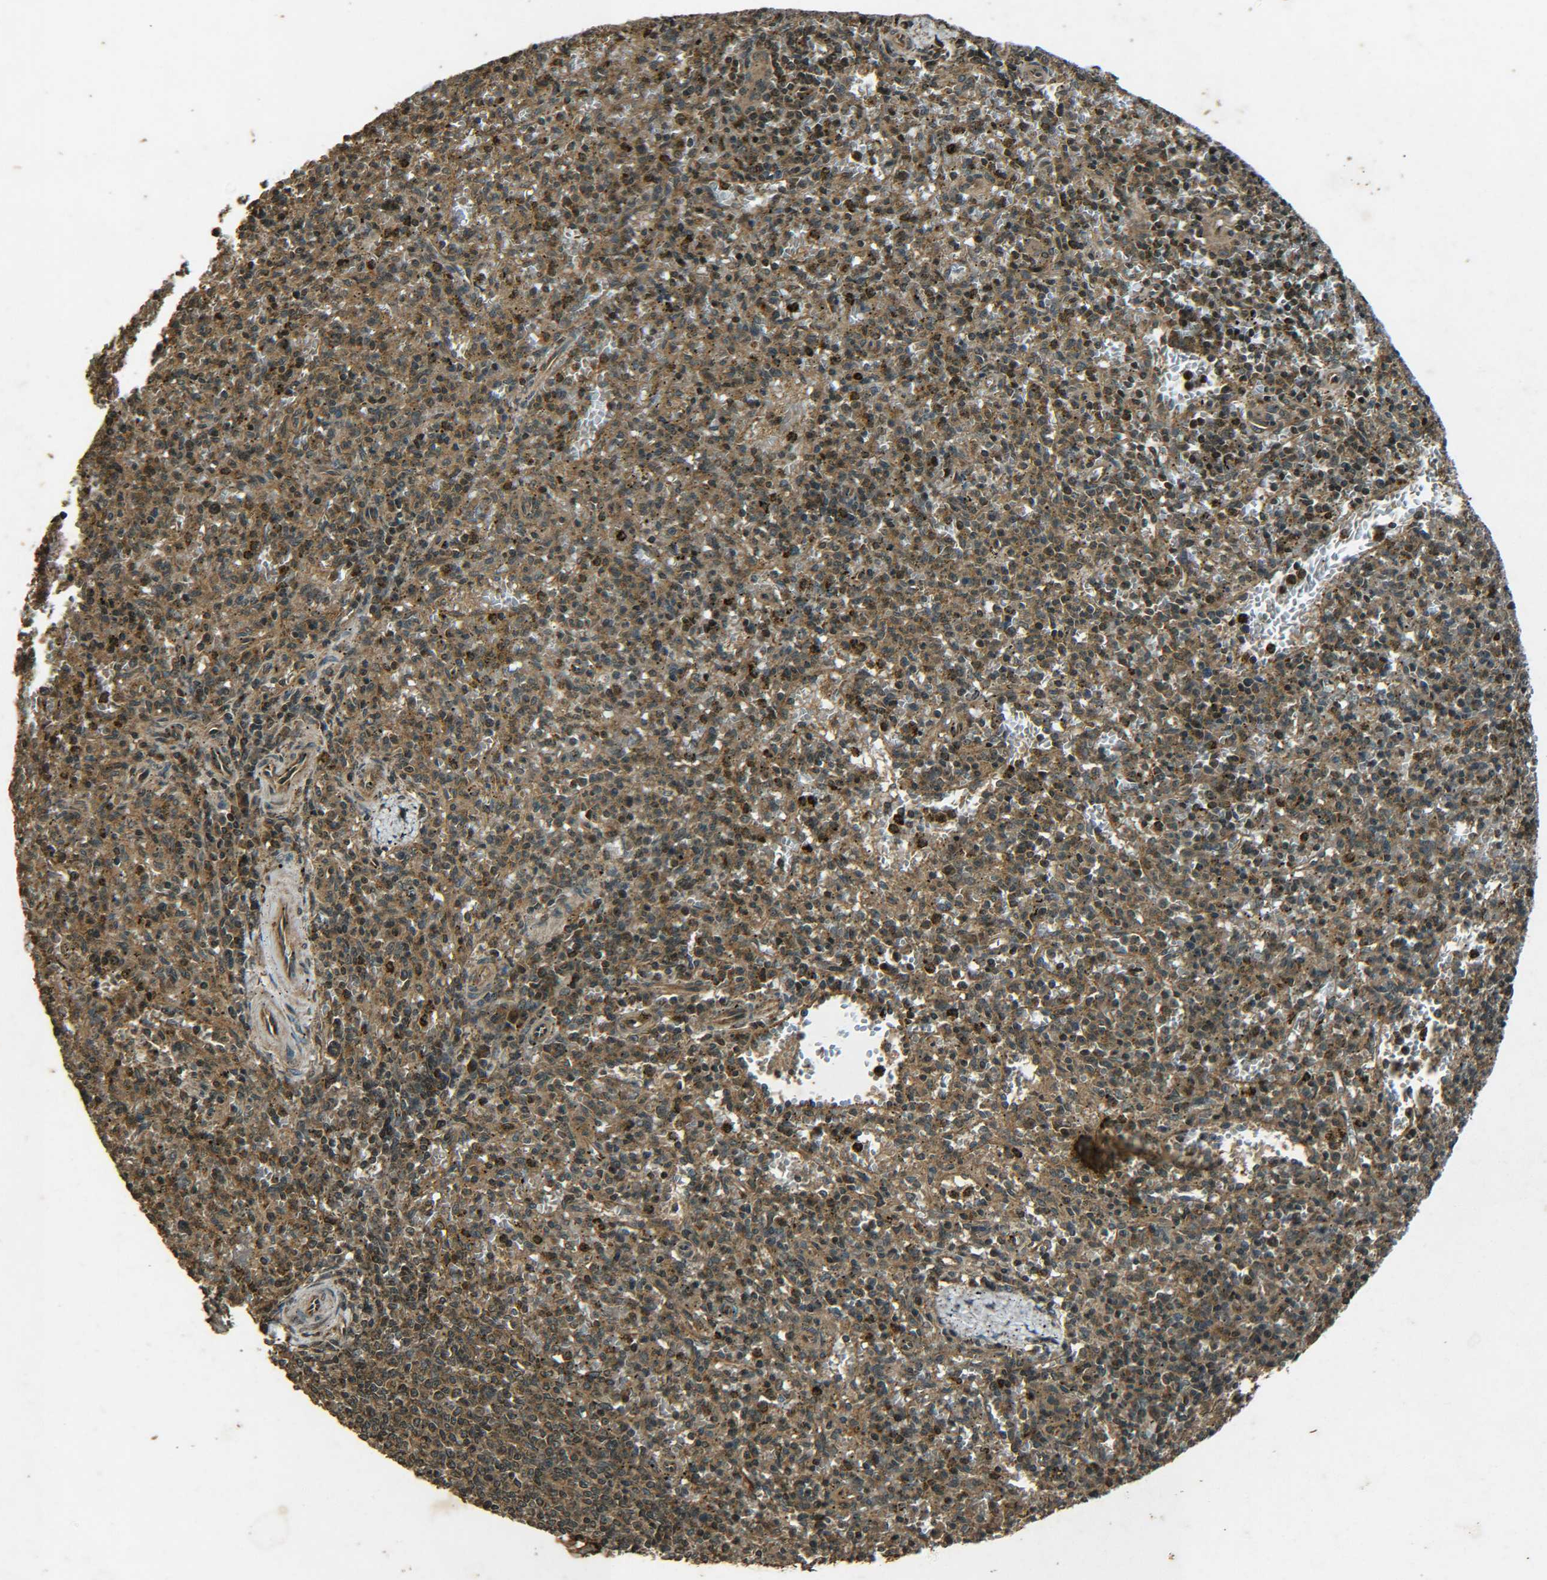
{"staining": {"intensity": "moderate", "quantity": ">75%", "location": "cytoplasmic/membranous,nuclear"}, "tissue": "spleen", "cell_type": "Cells in red pulp", "image_type": "normal", "snomed": [{"axis": "morphology", "description": "Normal tissue, NOS"}, {"axis": "topography", "description": "Spleen"}], "caption": "Spleen stained with DAB (3,3'-diaminobenzidine) IHC demonstrates medium levels of moderate cytoplasmic/membranous,nuclear positivity in approximately >75% of cells in red pulp. (DAB = brown stain, brightfield microscopy at high magnification).", "gene": "PLK2", "patient": {"sex": "male", "age": 72}}